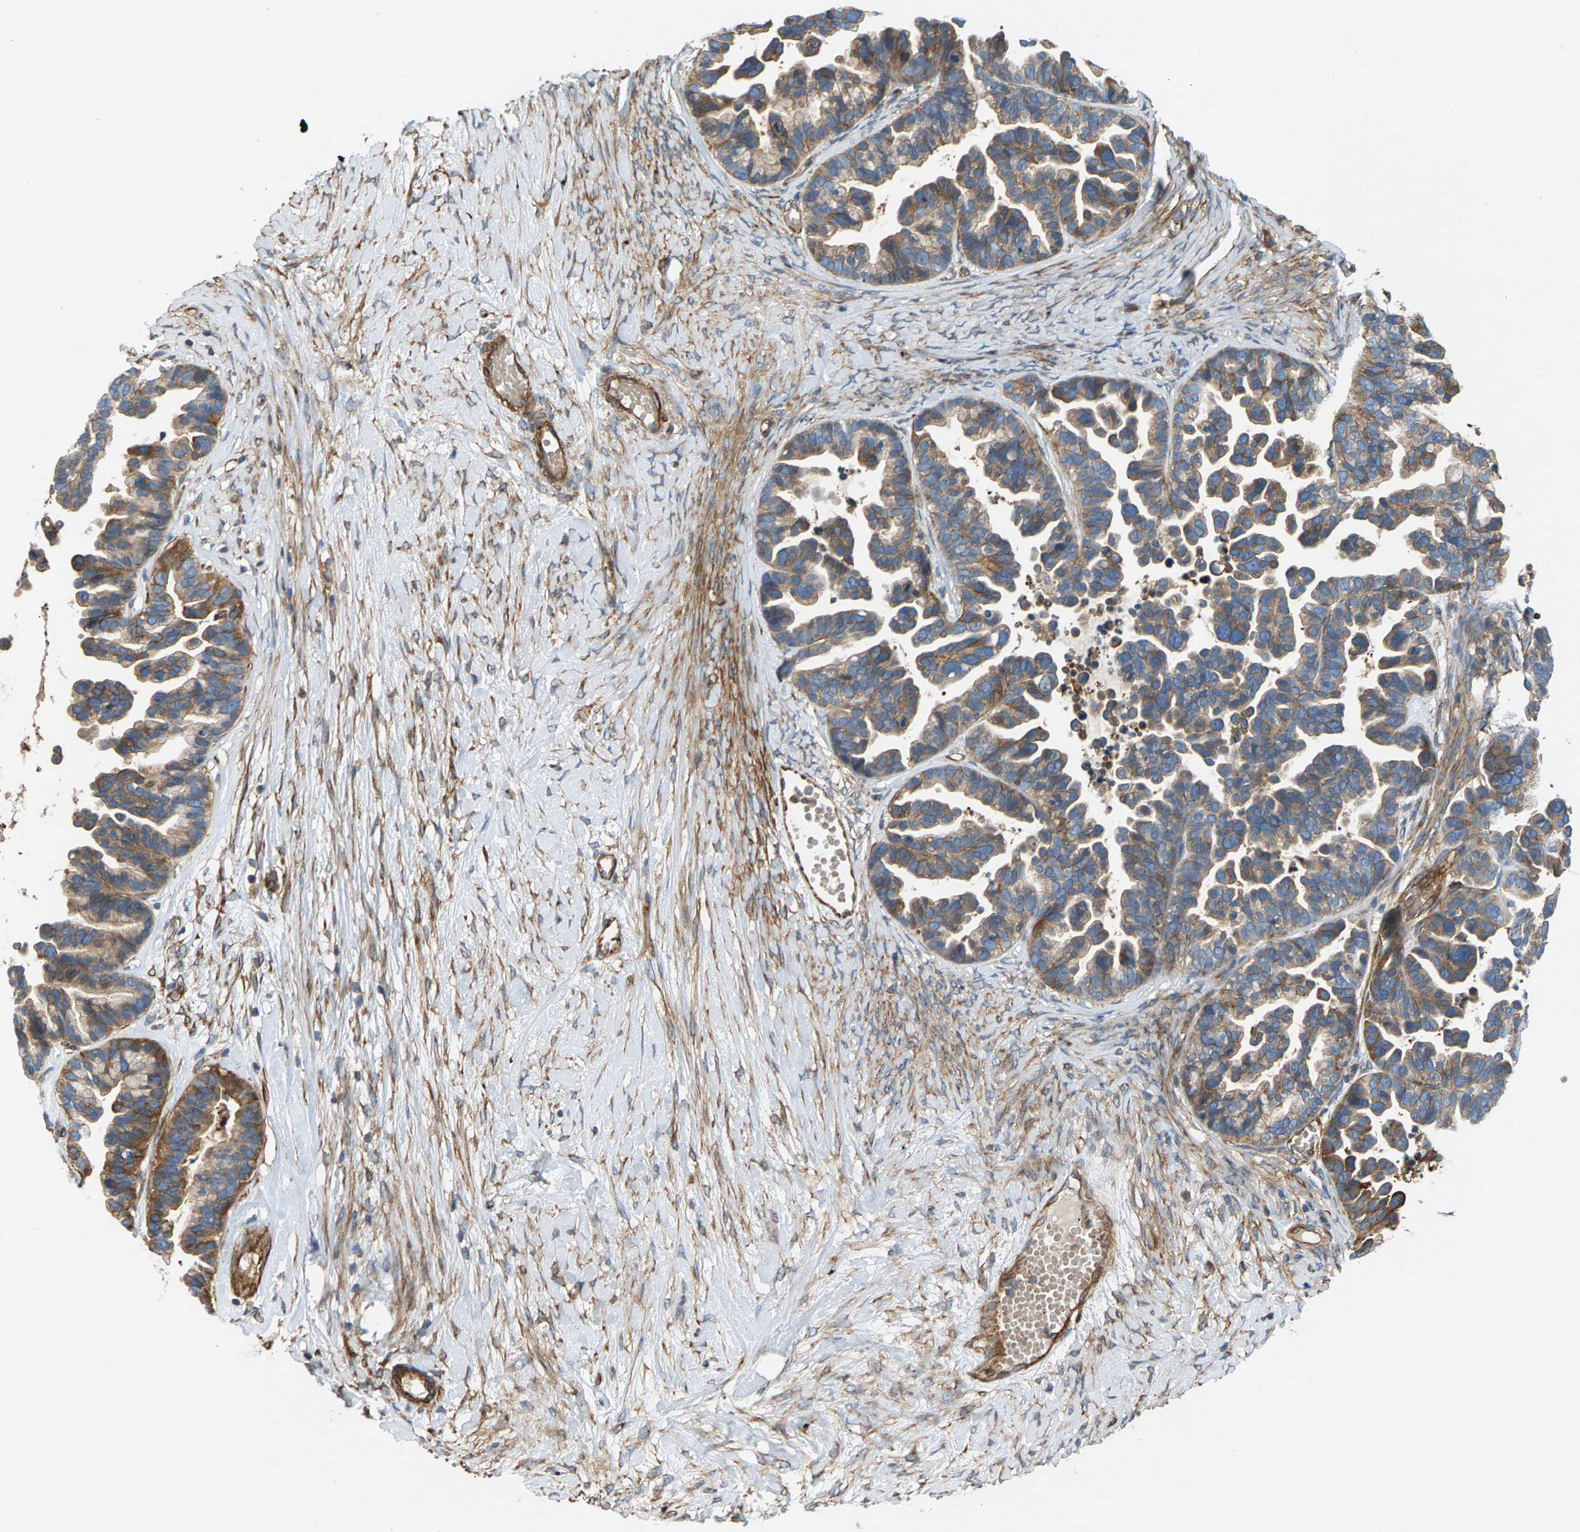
{"staining": {"intensity": "moderate", "quantity": ">75%", "location": "cytoplasmic/membranous"}, "tissue": "ovarian cancer", "cell_type": "Tumor cells", "image_type": "cancer", "snomed": [{"axis": "morphology", "description": "Cystadenocarcinoma, serous, NOS"}, {"axis": "topography", "description": "Ovary"}], "caption": "Immunohistochemical staining of human ovarian cancer displays moderate cytoplasmic/membranous protein positivity in approximately >75% of tumor cells.", "gene": "PDCL", "patient": {"sex": "female", "age": 56}}